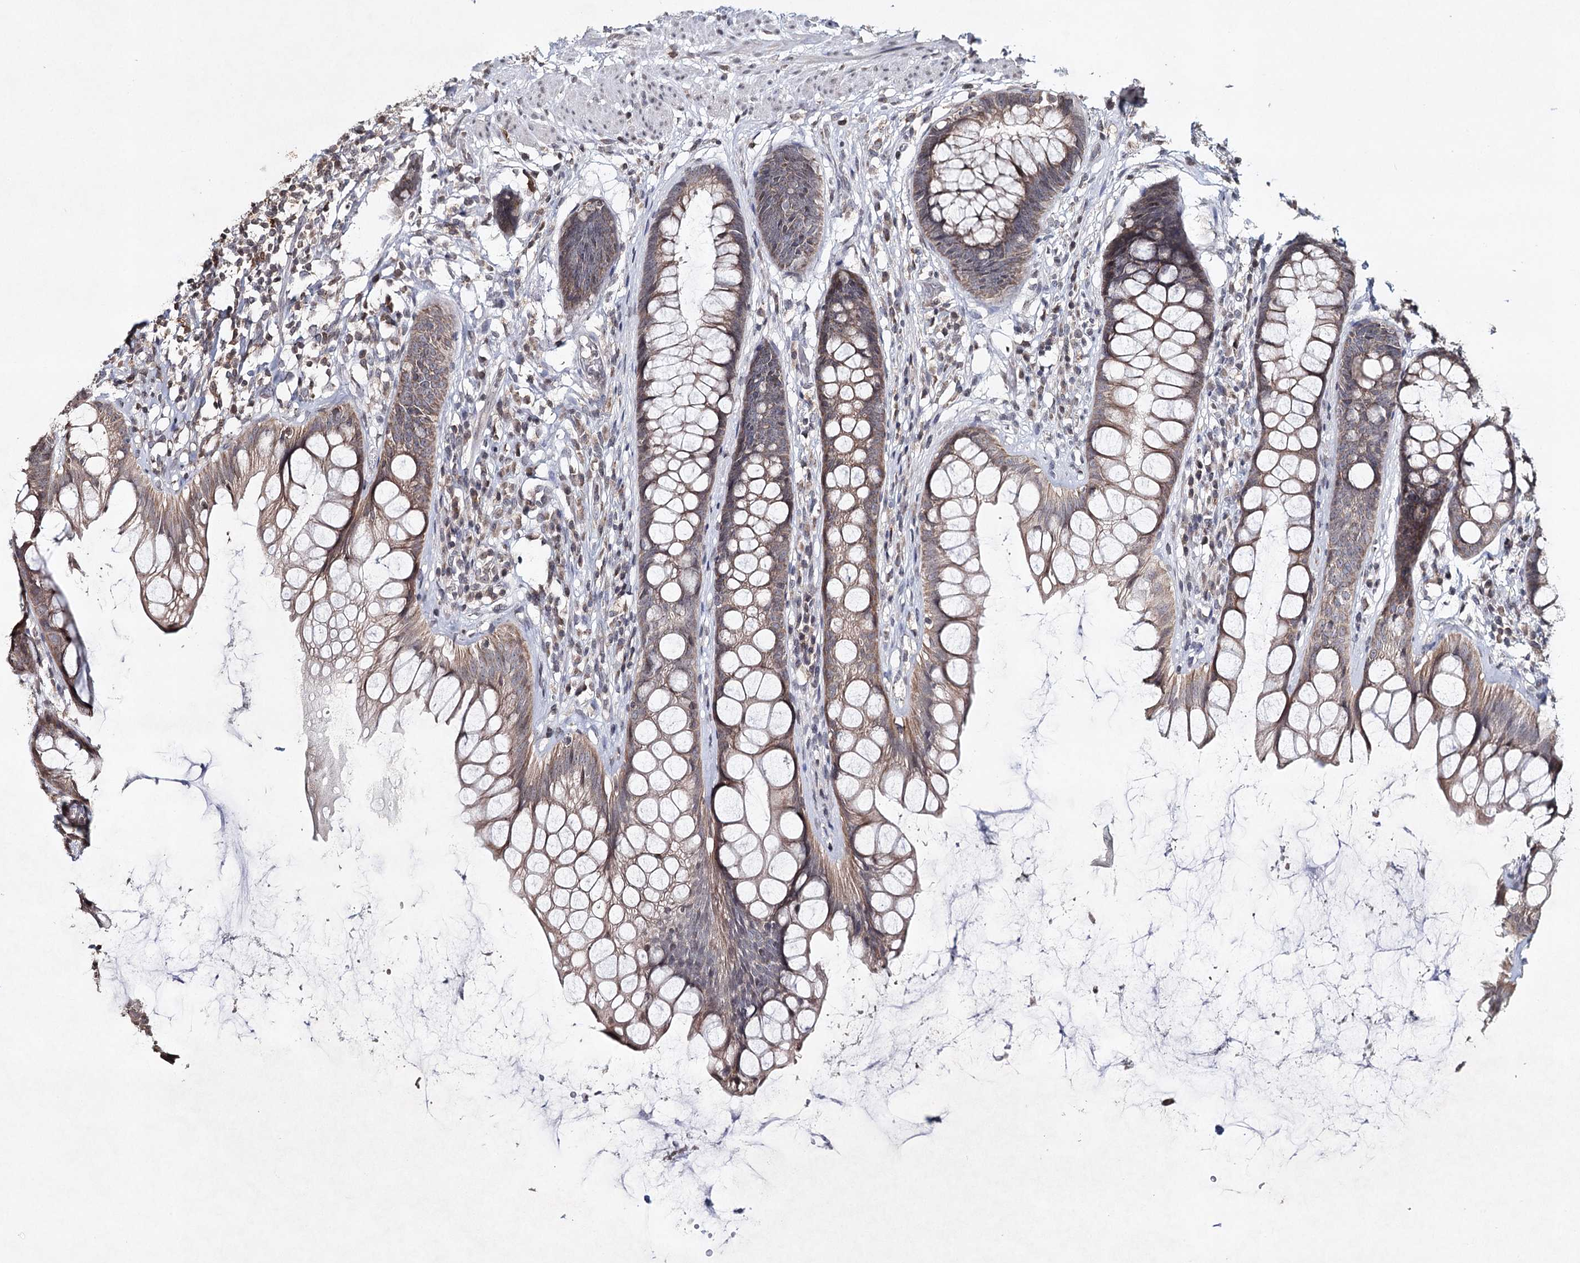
{"staining": {"intensity": "moderate", "quantity": ">75%", "location": "cytoplasmic/membranous"}, "tissue": "rectum", "cell_type": "Glandular cells", "image_type": "normal", "snomed": [{"axis": "morphology", "description": "Normal tissue, NOS"}, {"axis": "topography", "description": "Rectum"}], "caption": "Brown immunohistochemical staining in benign human rectum exhibits moderate cytoplasmic/membranous expression in approximately >75% of glandular cells.", "gene": "ICOS", "patient": {"sex": "male", "age": 74}}